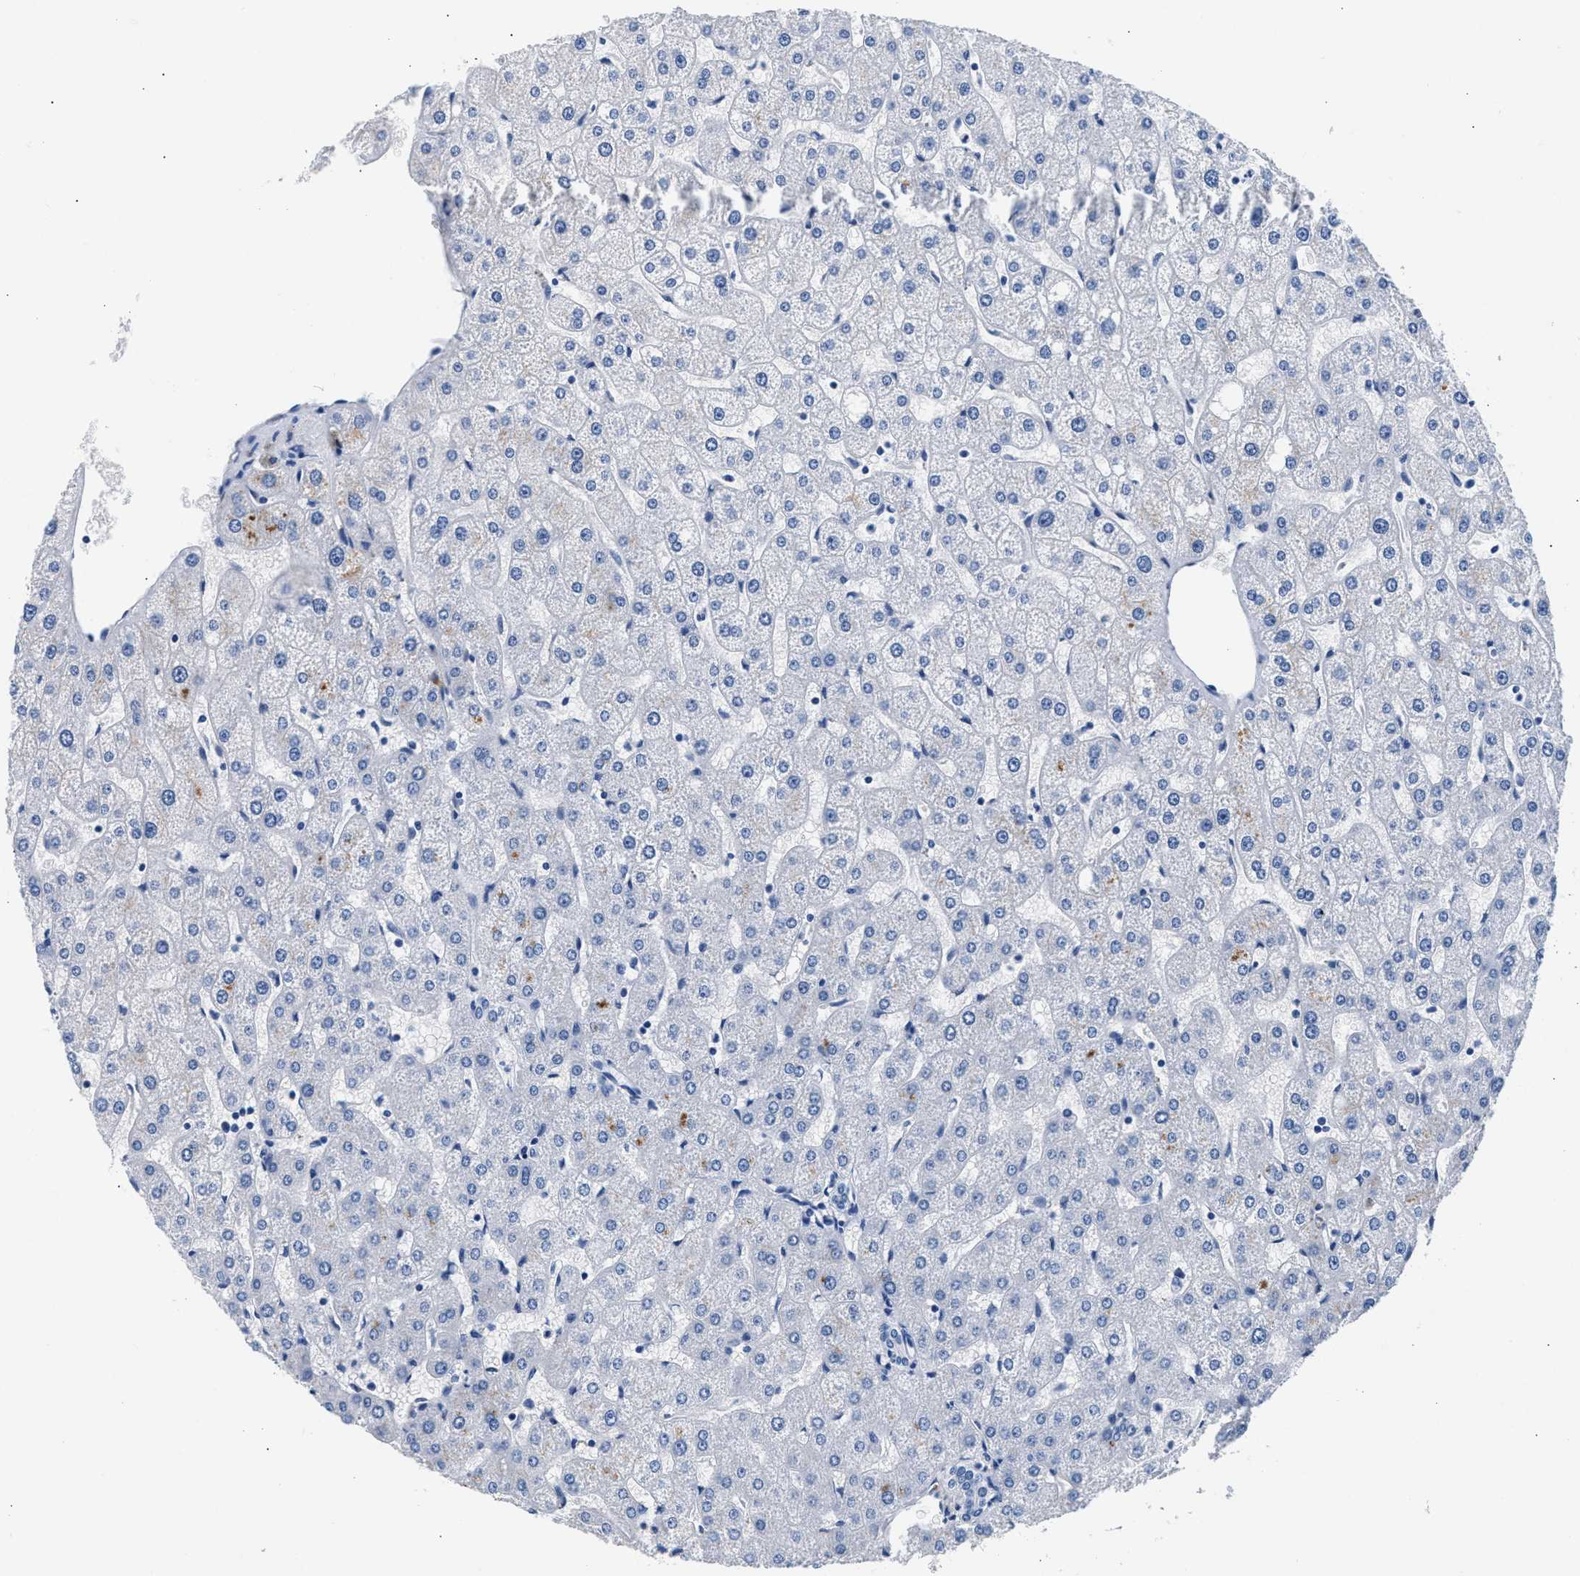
{"staining": {"intensity": "negative", "quantity": "none", "location": "none"}, "tissue": "liver", "cell_type": "Cholangiocytes", "image_type": "normal", "snomed": [{"axis": "morphology", "description": "Normal tissue, NOS"}, {"axis": "topography", "description": "Liver"}], "caption": "High magnification brightfield microscopy of normal liver stained with DAB (brown) and counterstained with hematoxylin (blue): cholangiocytes show no significant expression. Brightfield microscopy of IHC stained with DAB (3,3'-diaminobenzidine) (brown) and hematoxylin (blue), captured at high magnification.", "gene": "TNR", "patient": {"sex": "male", "age": 67}}